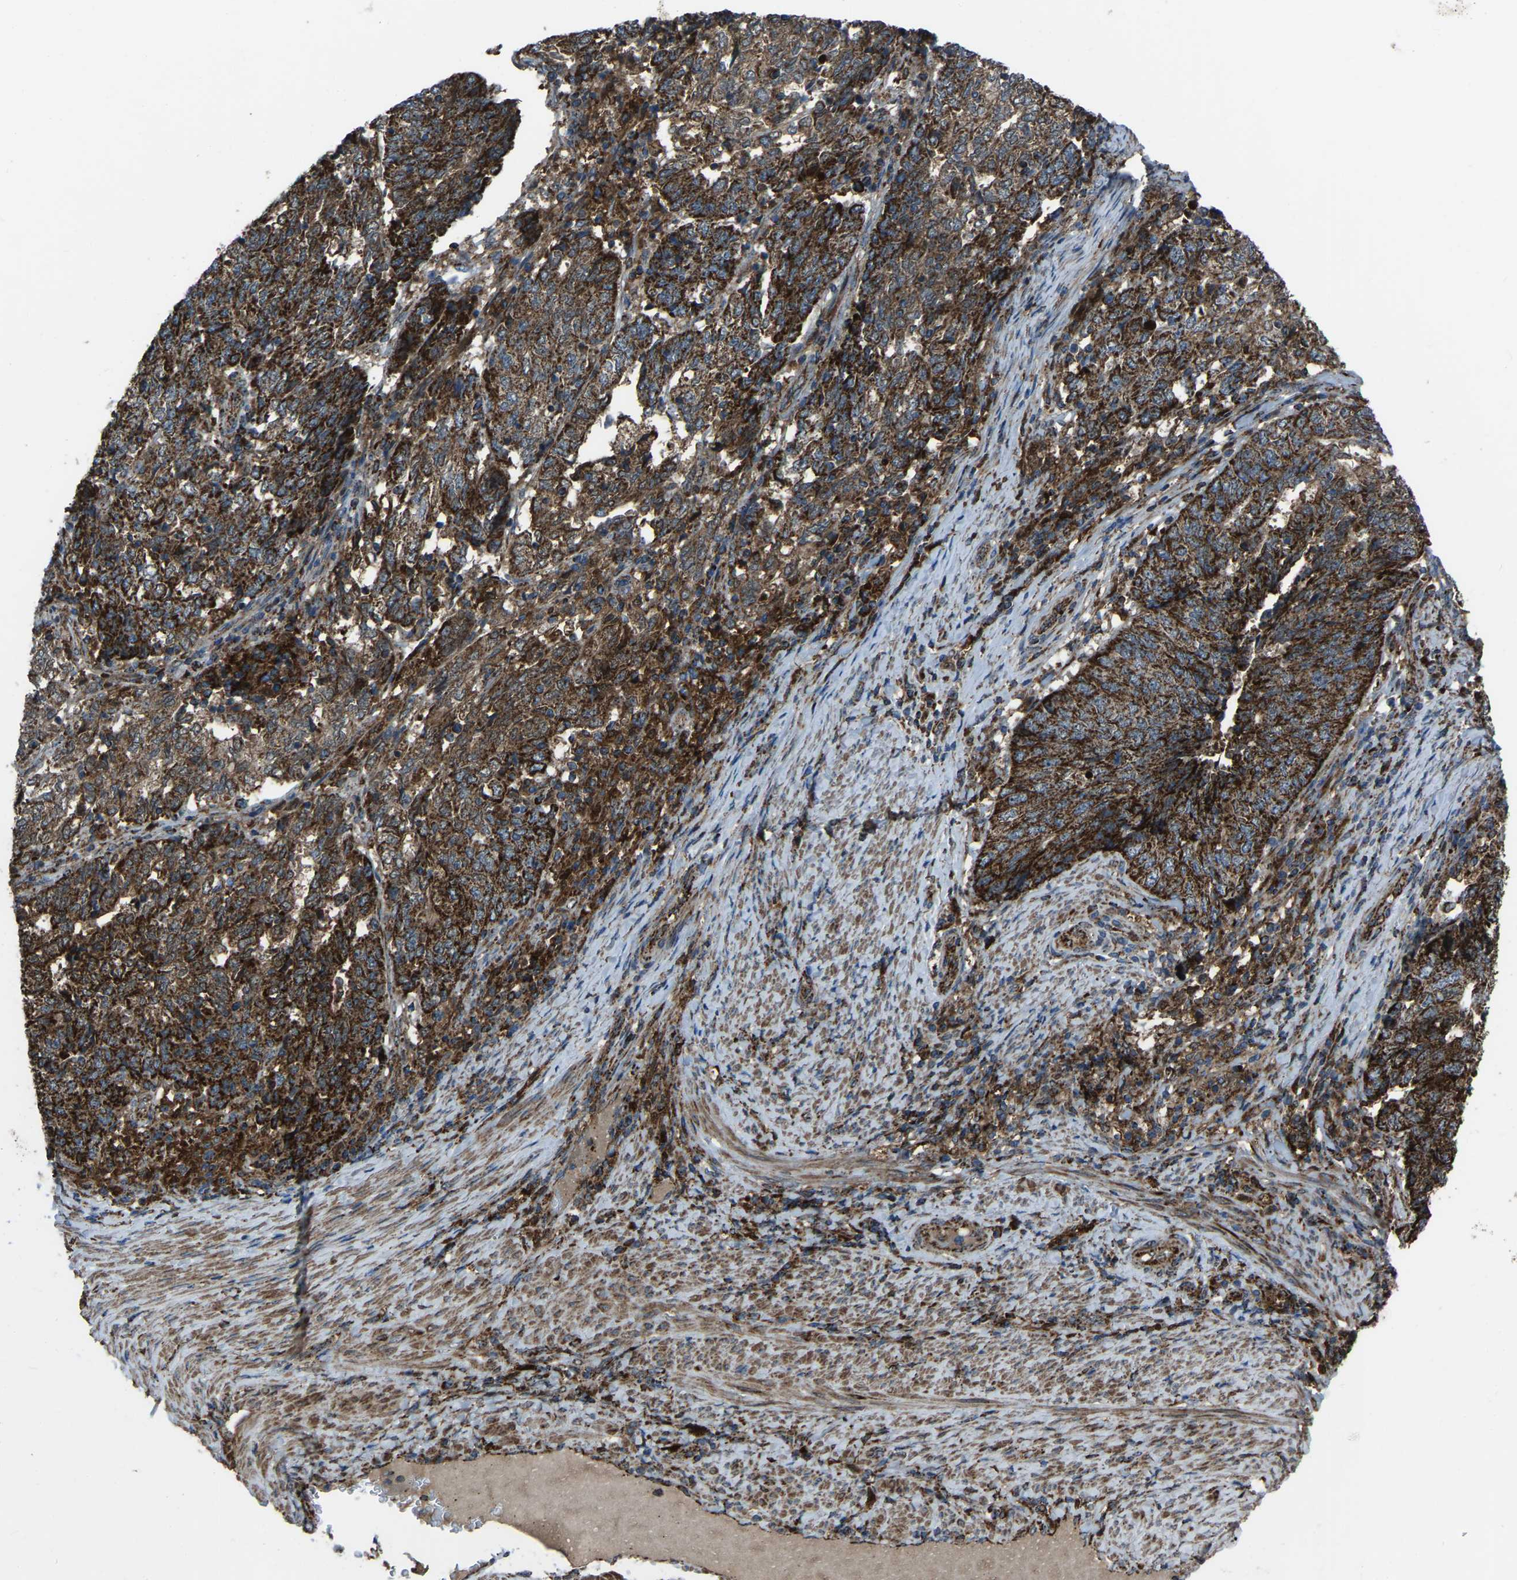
{"staining": {"intensity": "strong", "quantity": ">75%", "location": "cytoplasmic/membranous"}, "tissue": "endometrial cancer", "cell_type": "Tumor cells", "image_type": "cancer", "snomed": [{"axis": "morphology", "description": "Adenocarcinoma, NOS"}, {"axis": "topography", "description": "Endometrium"}], "caption": "This histopathology image shows immunohistochemistry staining of adenocarcinoma (endometrial), with high strong cytoplasmic/membranous positivity in approximately >75% of tumor cells.", "gene": "AKR1A1", "patient": {"sex": "female", "age": 80}}